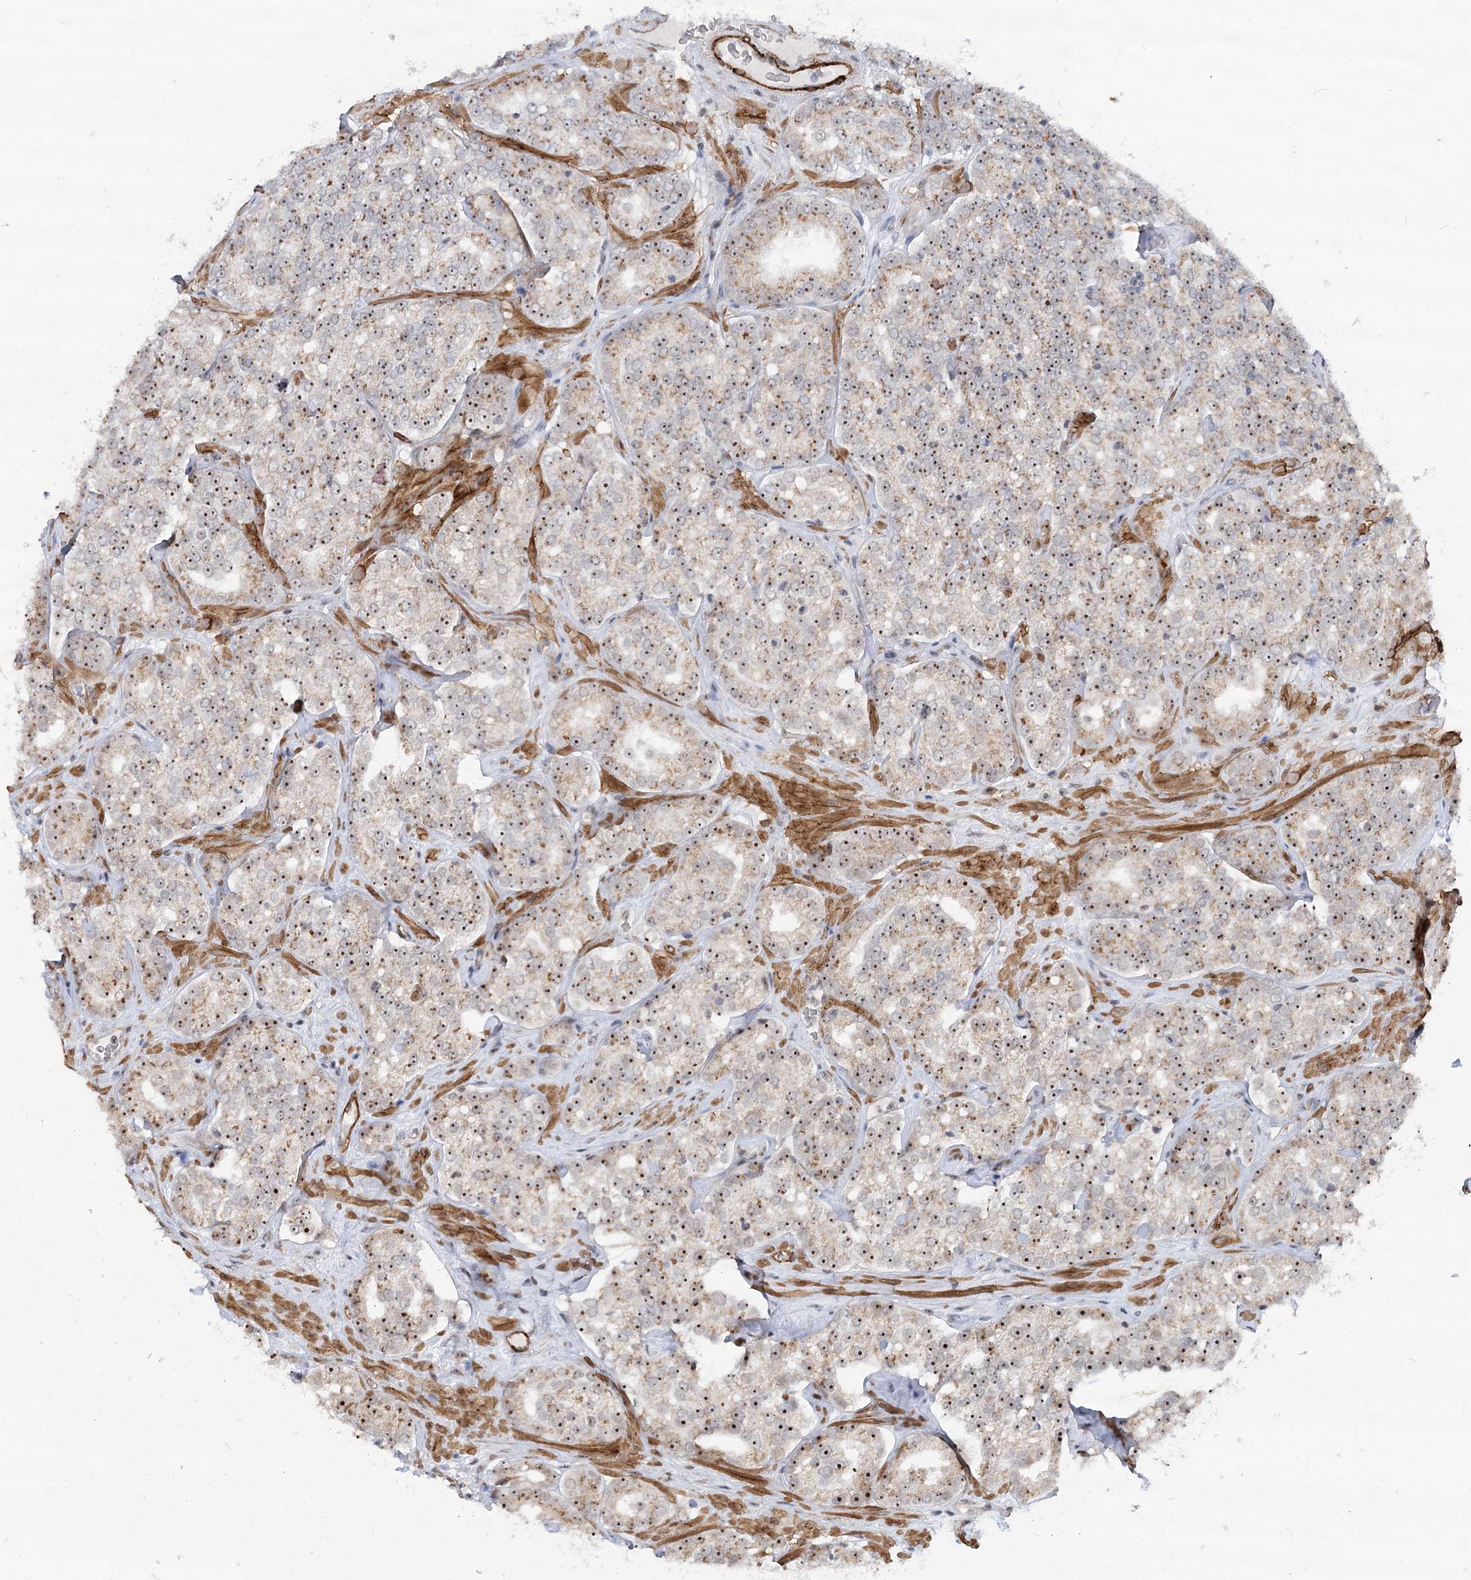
{"staining": {"intensity": "strong", "quantity": ">75%", "location": "cytoplasmic/membranous,nuclear"}, "tissue": "prostate cancer", "cell_type": "Tumor cells", "image_type": "cancer", "snomed": [{"axis": "morphology", "description": "Normal tissue, NOS"}, {"axis": "morphology", "description": "Adenocarcinoma, High grade"}, {"axis": "topography", "description": "Prostate"}], "caption": "Human prostate cancer stained for a protein (brown) displays strong cytoplasmic/membranous and nuclear positive positivity in approximately >75% of tumor cells.", "gene": "GNL3L", "patient": {"sex": "male", "age": 83}}